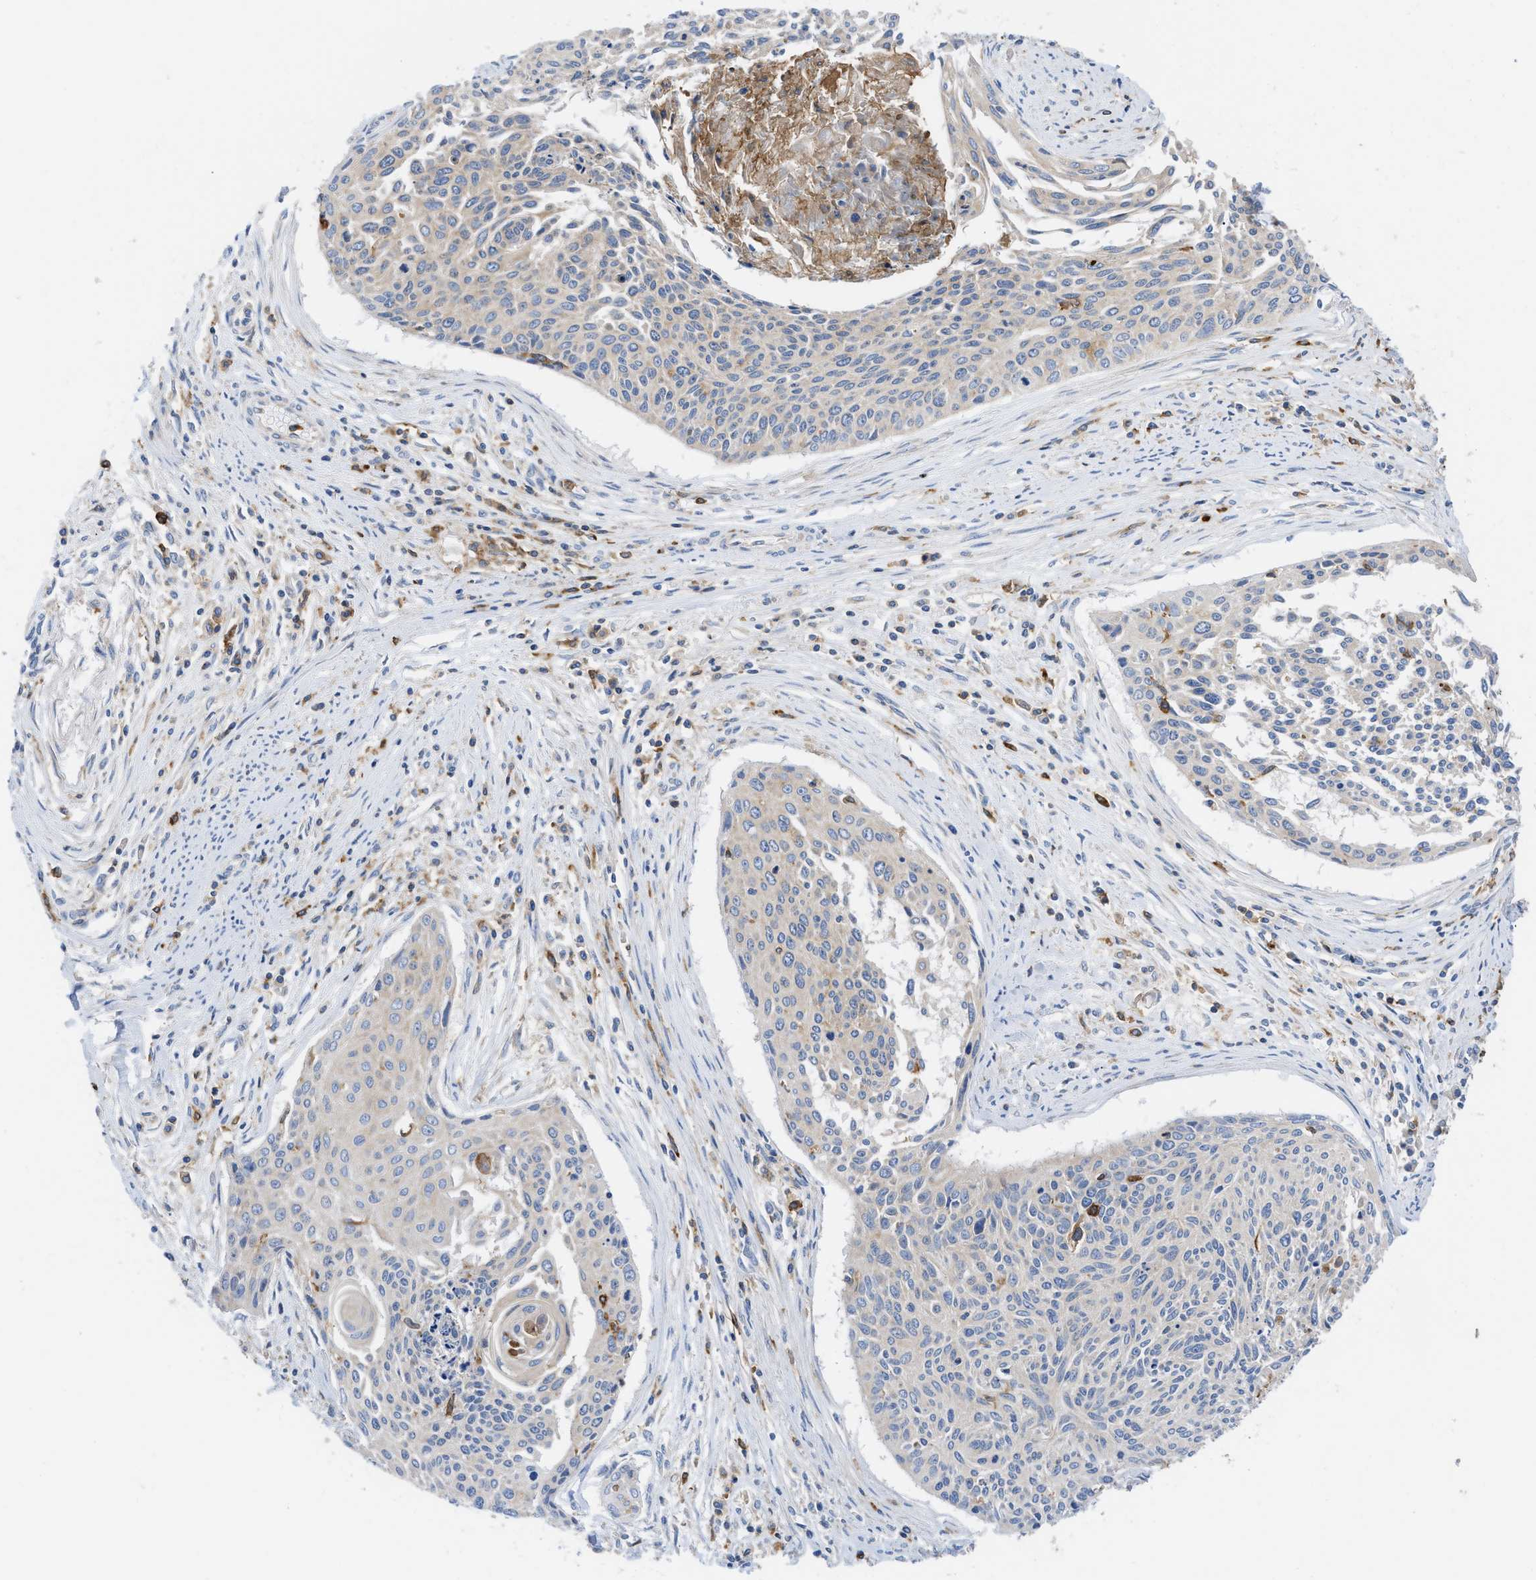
{"staining": {"intensity": "negative", "quantity": "none", "location": "none"}, "tissue": "cervical cancer", "cell_type": "Tumor cells", "image_type": "cancer", "snomed": [{"axis": "morphology", "description": "Squamous cell carcinoma, NOS"}, {"axis": "topography", "description": "Cervix"}], "caption": "This is a histopathology image of IHC staining of cervical cancer, which shows no staining in tumor cells.", "gene": "GPAT4", "patient": {"sex": "female", "age": 55}}